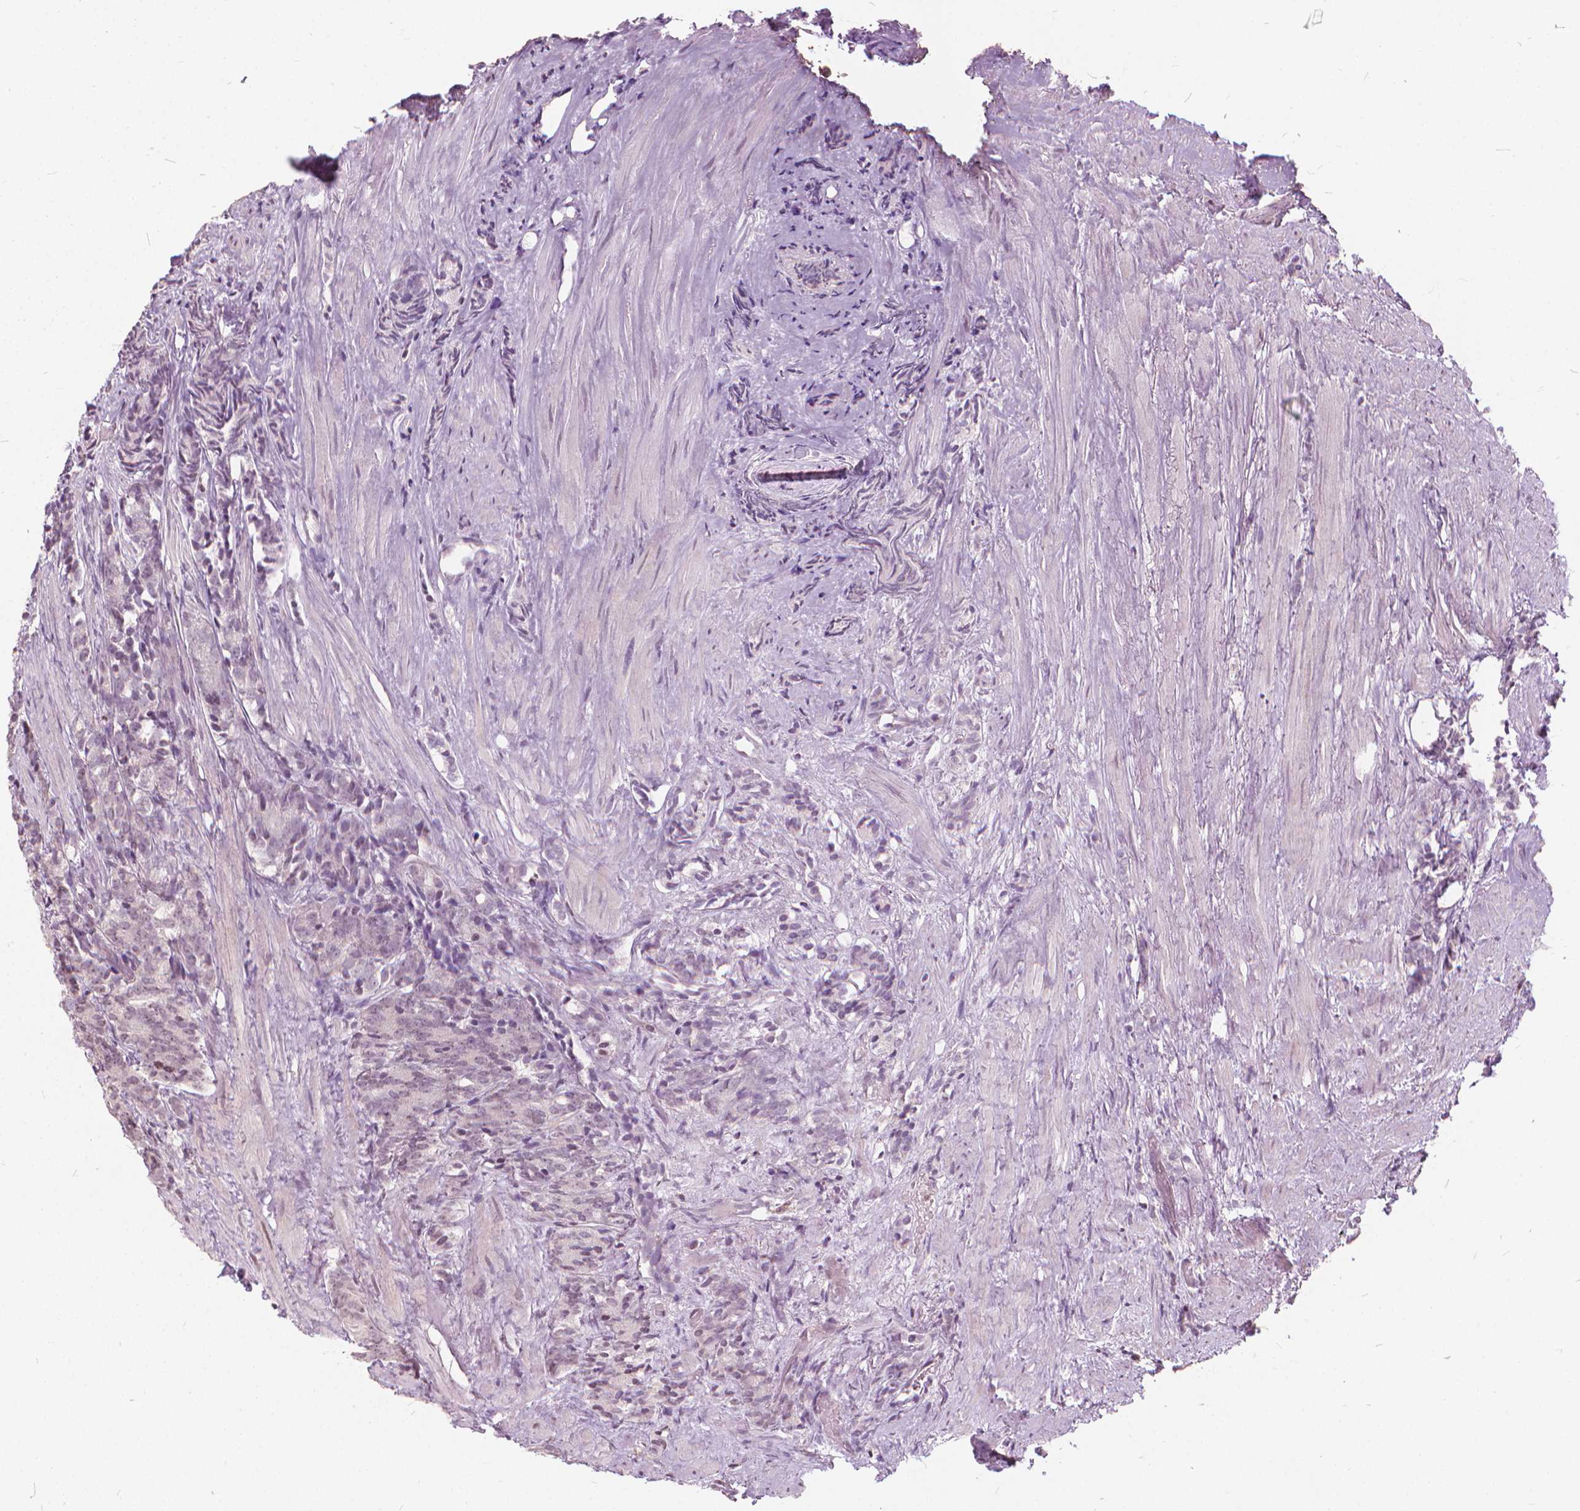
{"staining": {"intensity": "negative", "quantity": "none", "location": "none"}, "tissue": "prostate cancer", "cell_type": "Tumor cells", "image_type": "cancer", "snomed": [{"axis": "morphology", "description": "Adenocarcinoma, High grade"}, {"axis": "topography", "description": "Prostate"}], "caption": "Immunohistochemical staining of human prostate cancer (high-grade adenocarcinoma) displays no significant staining in tumor cells.", "gene": "STAT5B", "patient": {"sex": "male", "age": 84}}